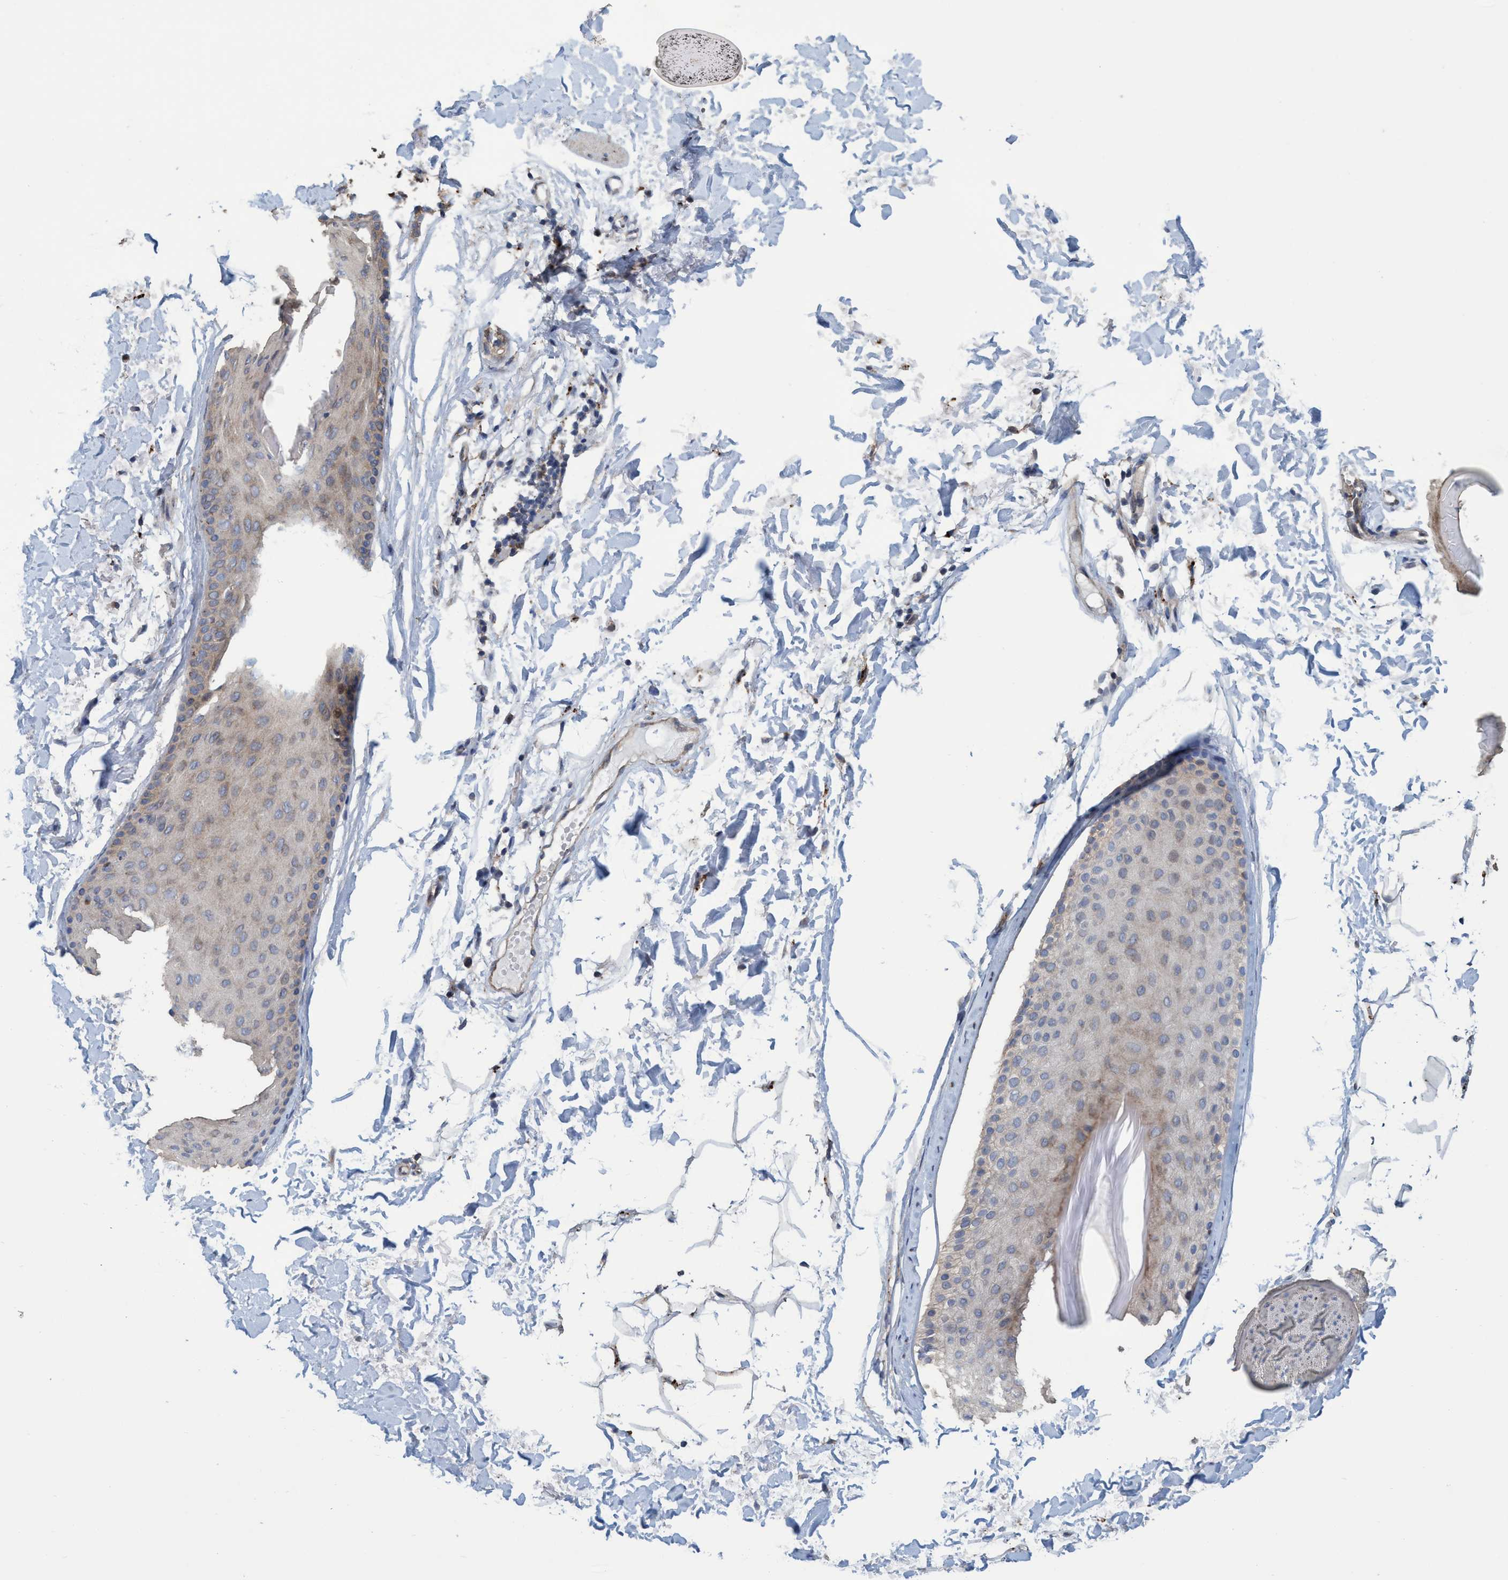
{"staining": {"intensity": "weak", "quantity": "25%-75%", "location": "cytoplasmic/membranous"}, "tissue": "skin cancer", "cell_type": "Tumor cells", "image_type": "cancer", "snomed": [{"axis": "morphology", "description": "Normal tissue, NOS"}, {"axis": "morphology", "description": "Basal cell carcinoma"}, {"axis": "topography", "description": "Skin"}], "caption": "Basal cell carcinoma (skin) stained for a protein shows weak cytoplasmic/membranous positivity in tumor cells. (Stains: DAB in brown, nuclei in blue, Microscopy: brightfield microscopy at high magnification).", "gene": "BBS9", "patient": {"sex": "female", "age": 70}}